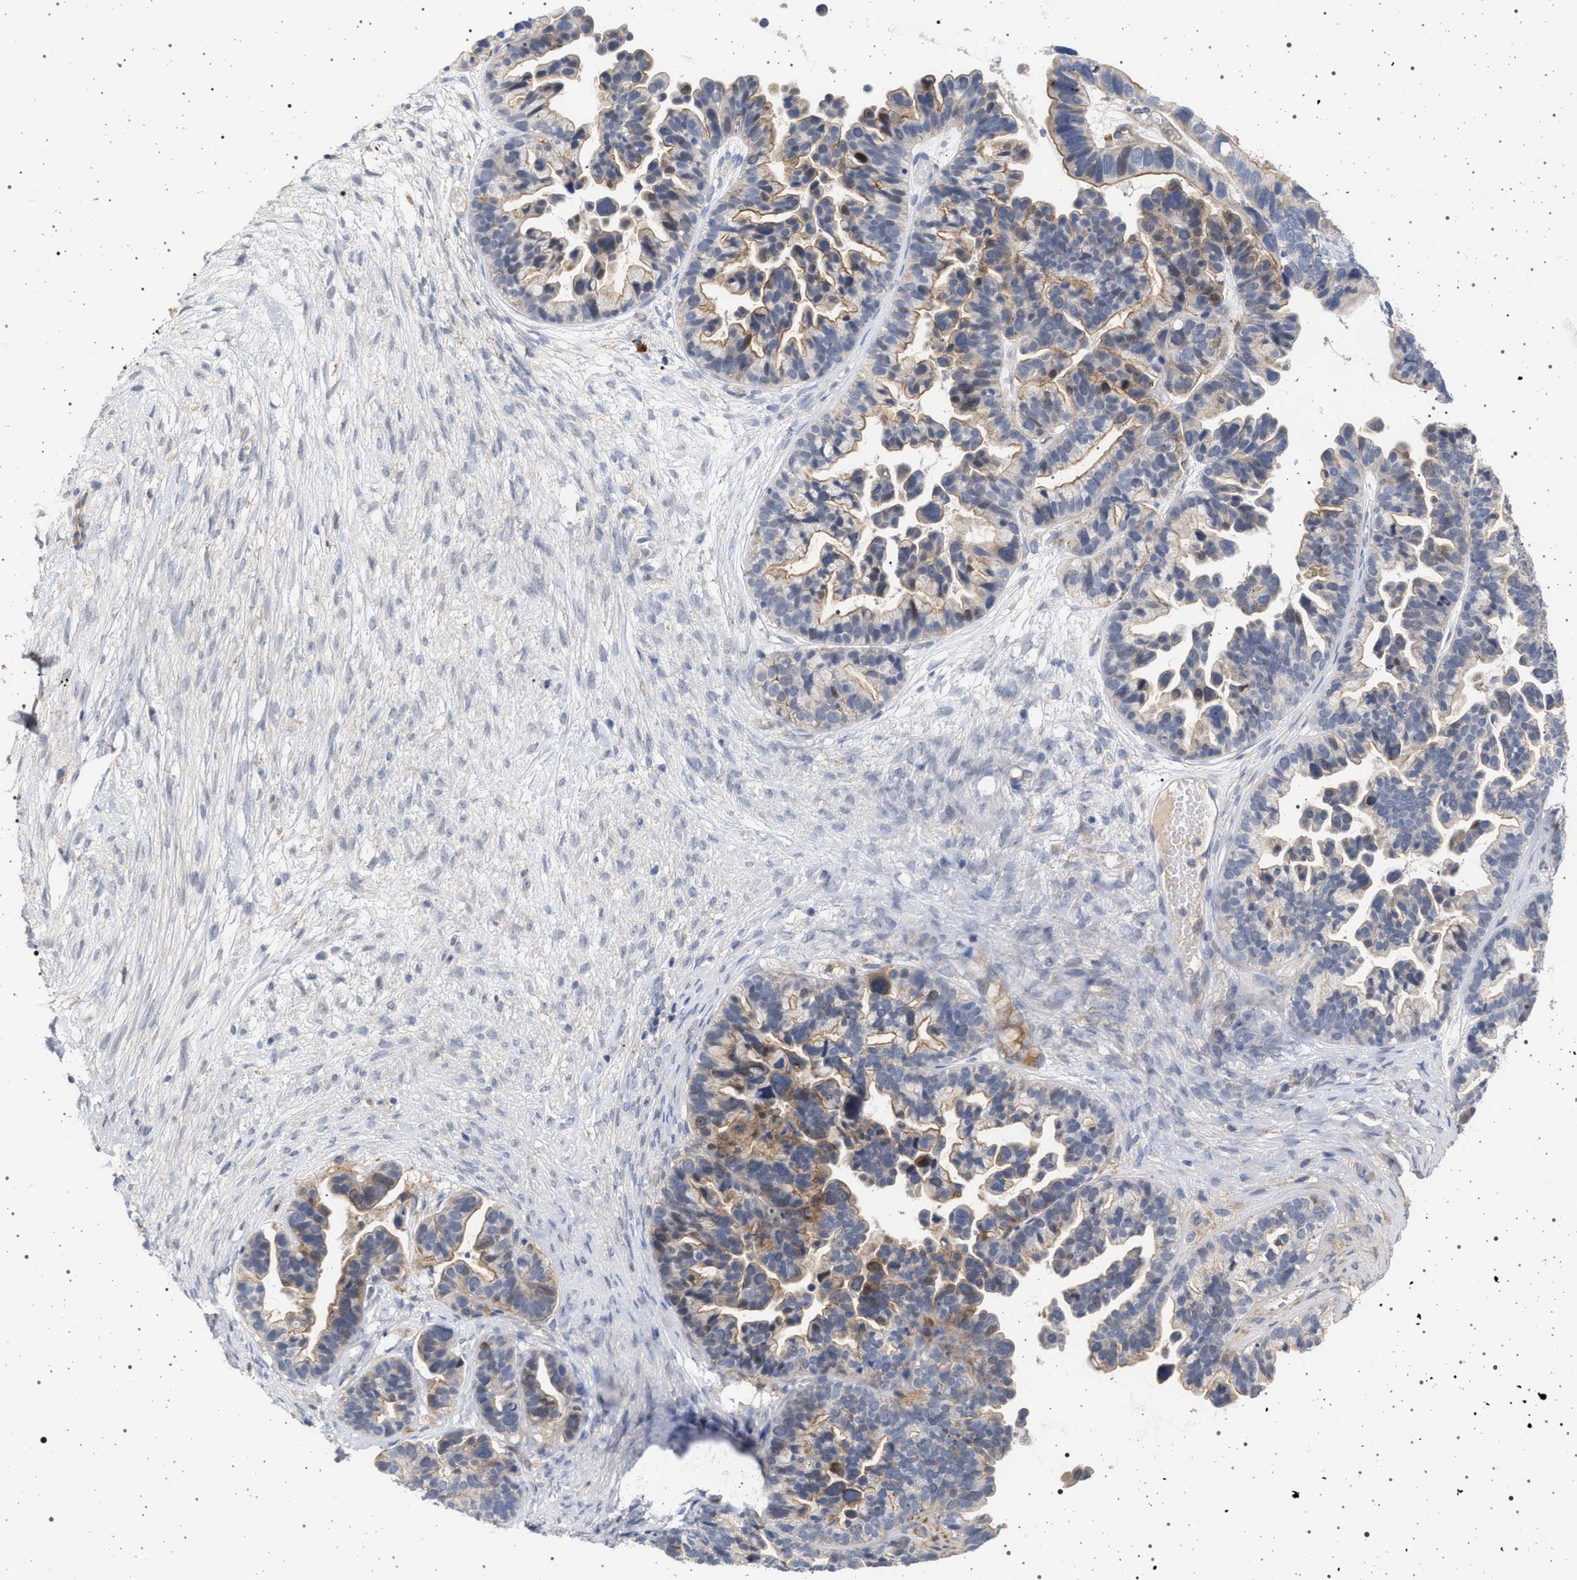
{"staining": {"intensity": "weak", "quantity": "25%-75%", "location": "cytoplasmic/membranous"}, "tissue": "ovarian cancer", "cell_type": "Tumor cells", "image_type": "cancer", "snomed": [{"axis": "morphology", "description": "Cystadenocarcinoma, serous, NOS"}, {"axis": "topography", "description": "Ovary"}], "caption": "Weak cytoplasmic/membranous positivity for a protein is present in approximately 25%-75% of tumor cells of ovarian serous cystadenocarcinoma using IHC.", "gene": "RBM48", "patient": {"sex": "female", "age": 56}}